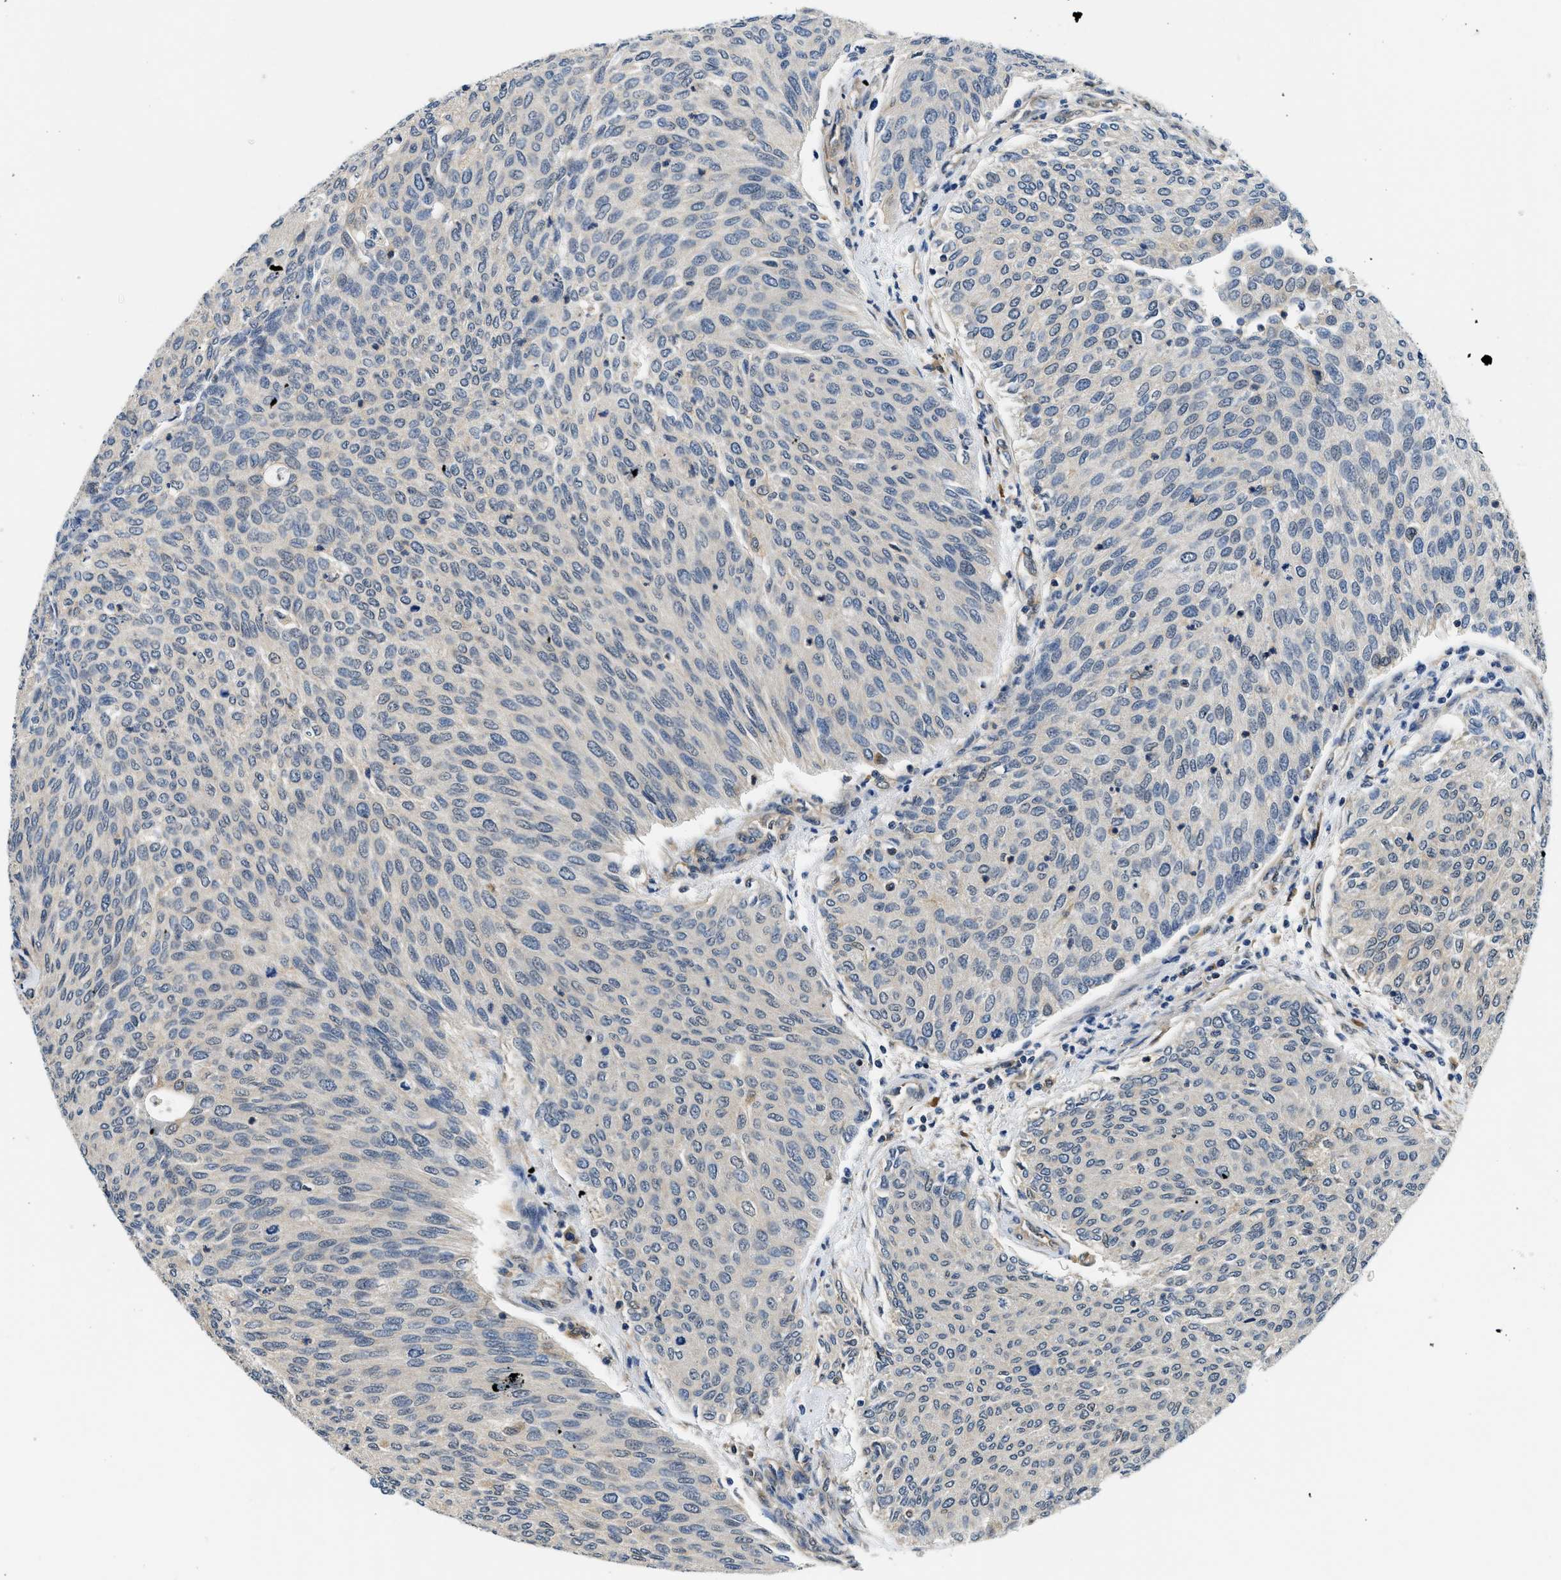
{"staining": {"intensity": "negative", "quantity": "none", "location": "none"}, "tissue": "urothelial cancer", "cell_type": "Tumor cells", "image_type": "cancer", "snomed": [{"axis": "morphology", "description": "Urothelial carcinoma, Low grade"}, {"axis": "topography", "description": "Urinary bladder"}], "caption": "This is an IHC histopathology image of human urothelial carcinoma (low-grade). There is no positivity in tumor cells.", "gene": "BCL7C", "patient": {"sex": "female", "age": 79}}